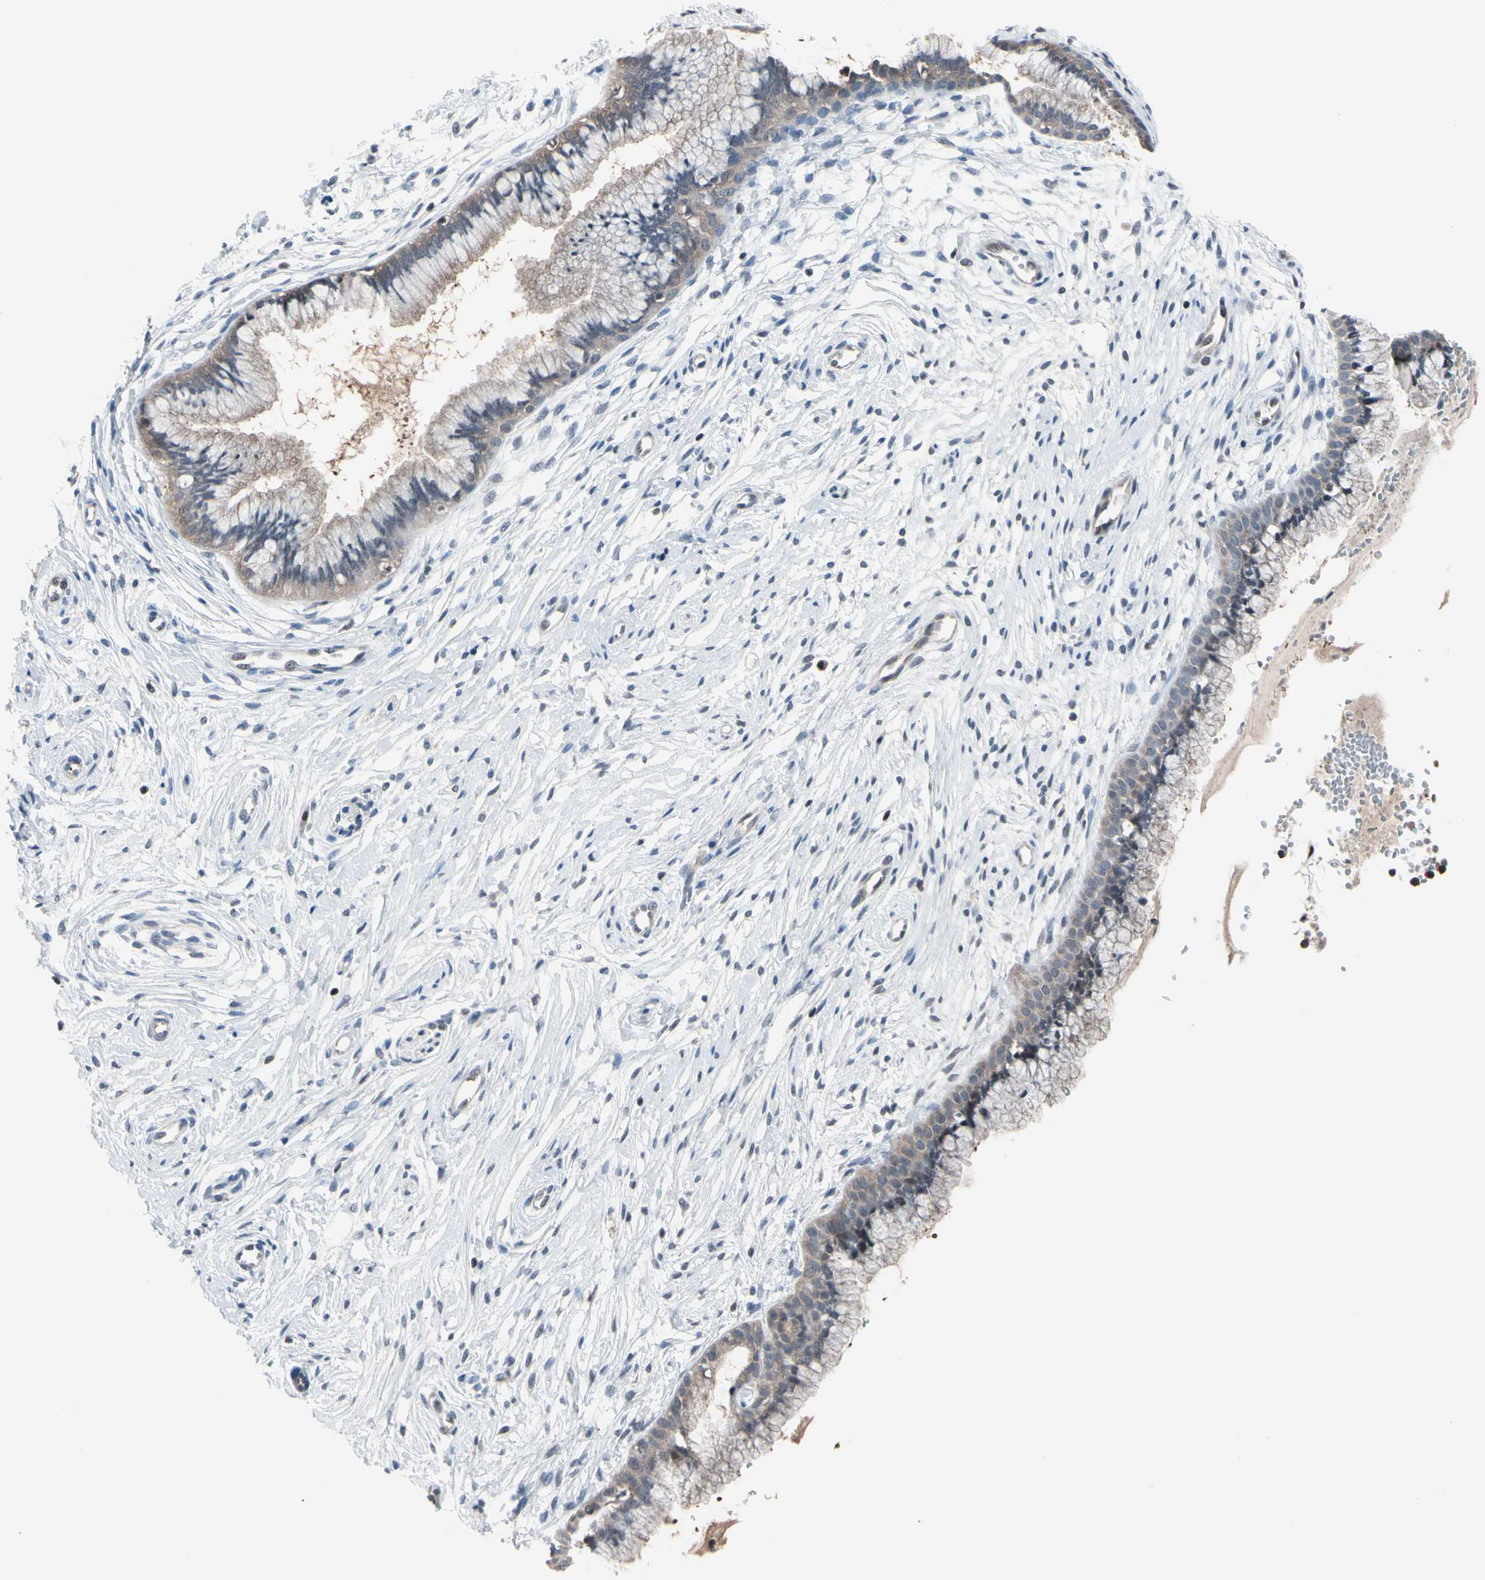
{"staining": {"intensity": "weak", "quantity": ">75%", "location": "cytoplasmic/membranous"}, "tissue": "cervix", "cell_type": "Glandular cells", "image_type": "normal", "snomed": [{"axis": "morphology", "description": "Normal tissue, NOS"}, {"axis": "topography", "description": "Cervix"}], "caption": "Protein expression analysis of benign human cervix reveals weak cytoplasmic/membranous expression in approximately >75% of glandular cells. (DAB IHC, brown staining for protein, blue staining for nuclei).", "gene": "ENSG00000256646", "patient": {"sex": "female", "age": 39}}